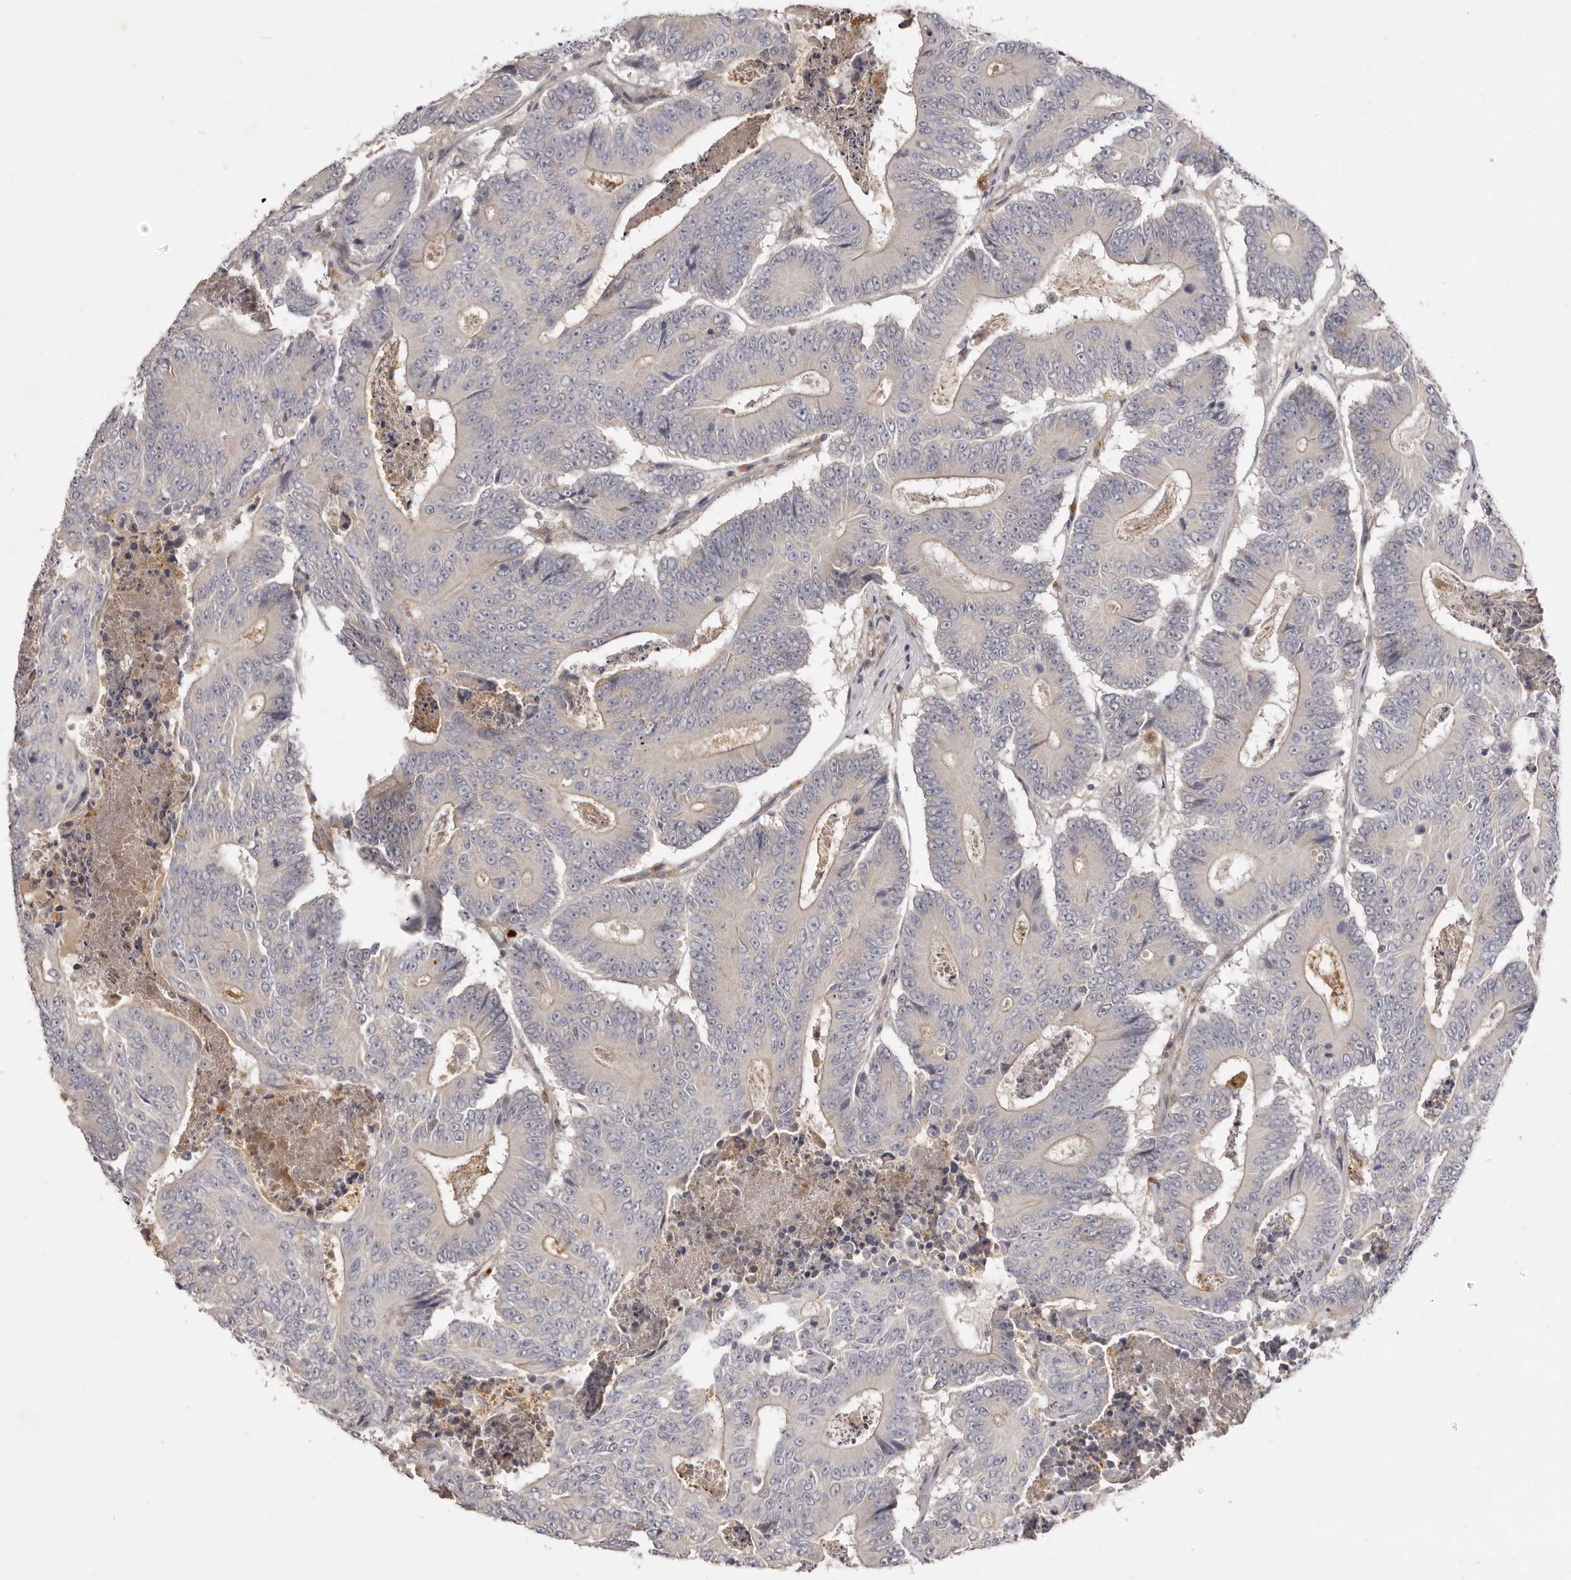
{"staining": {"intensity": "negative", "quantity": "none", "location": "none"}, "tissue": "colorectal cancer", "cell_type": "Tumor cells", "image_type": "cancer", "snomed": [{"axis": "morphology", "description": "Adenocarcinoma, NOS"}, {"axis": "topography", "description": "Colon"}], "caption": "The histopathology image exhibits no significant positivity in tumor cells of adenocarcinoma (colorectal). (Stains: DAB (3,3'-diaminobenzidine) IHC with hematoxylin counter stain, Microscopy: brightfield microscopy at high magnification).", "gene": "ADAMTS9", "patient": {"sex": "male", "age": 83}}